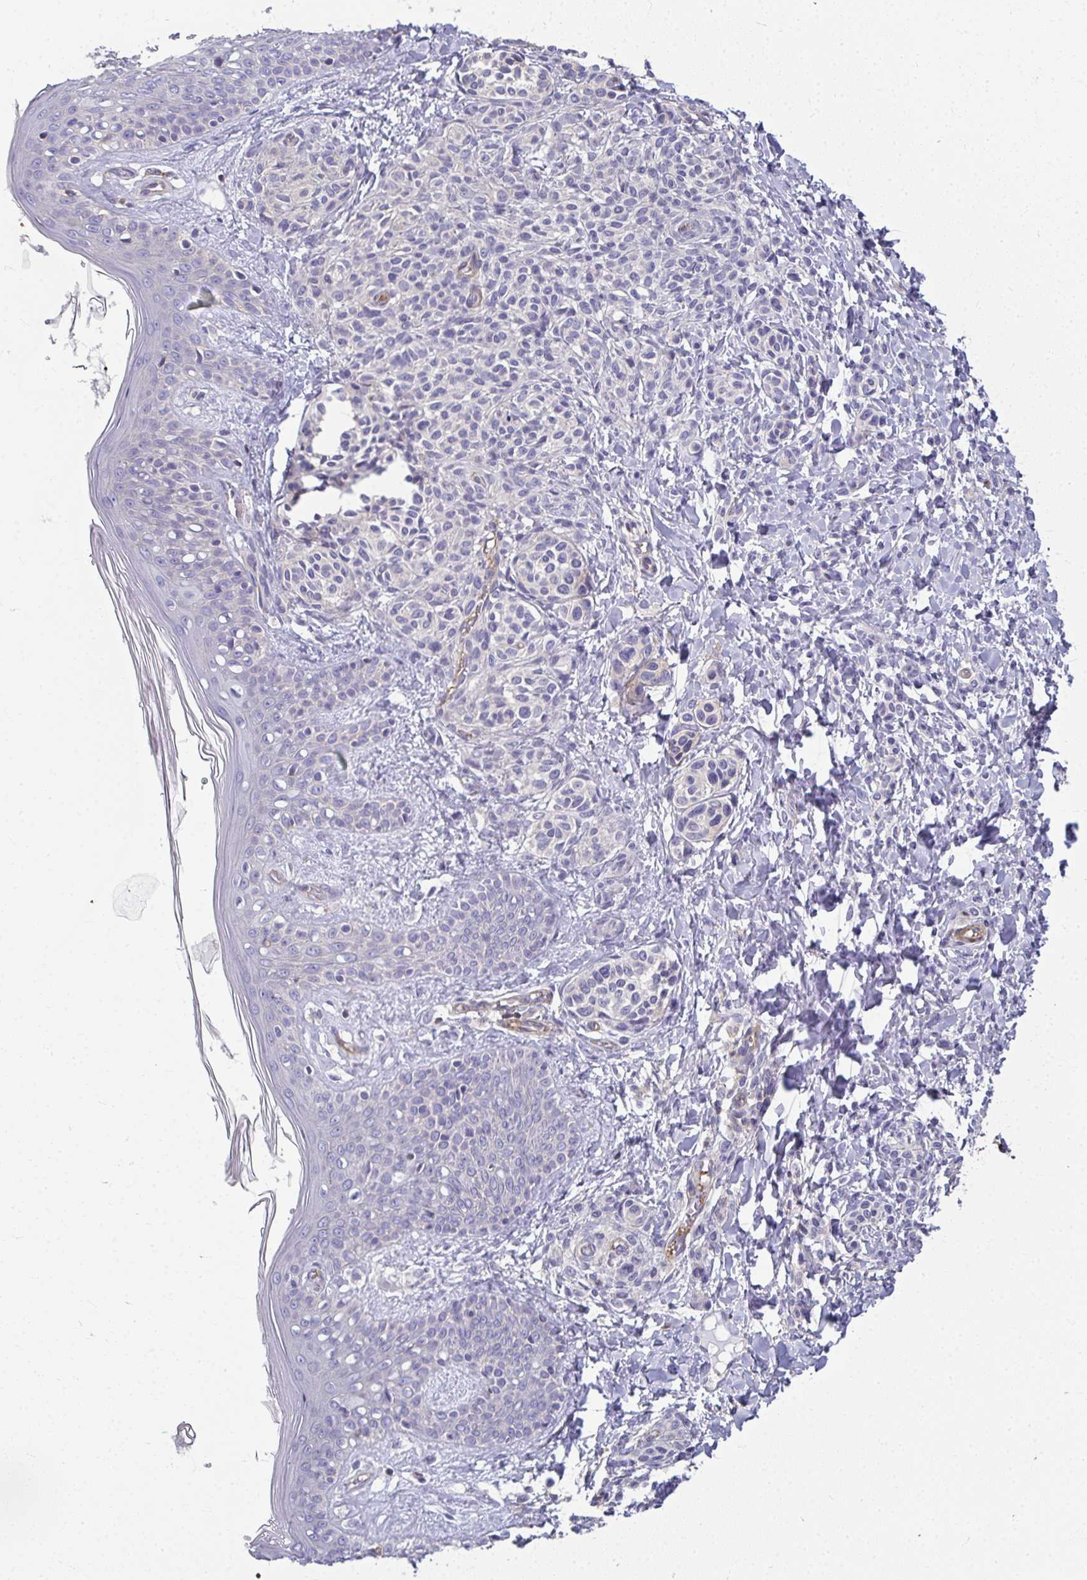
{"staining": {"intensity": "negative", "quantity": "none", "location": "none"}, "tissue": "skin", "cell_type": "Fibroblasts", "image_type": "normal", "snomed": [{"axis": "morphology", "description": "Normal tissue, NOS"}, {"axis": "topography", "description": "Skin"}], "caption": "Skin stained for a protein using immunohistochemistry (IHC) displays no expression fibroblasts.", "gene": "MYL1", "patient": {"sex": "male", "age": 16}}